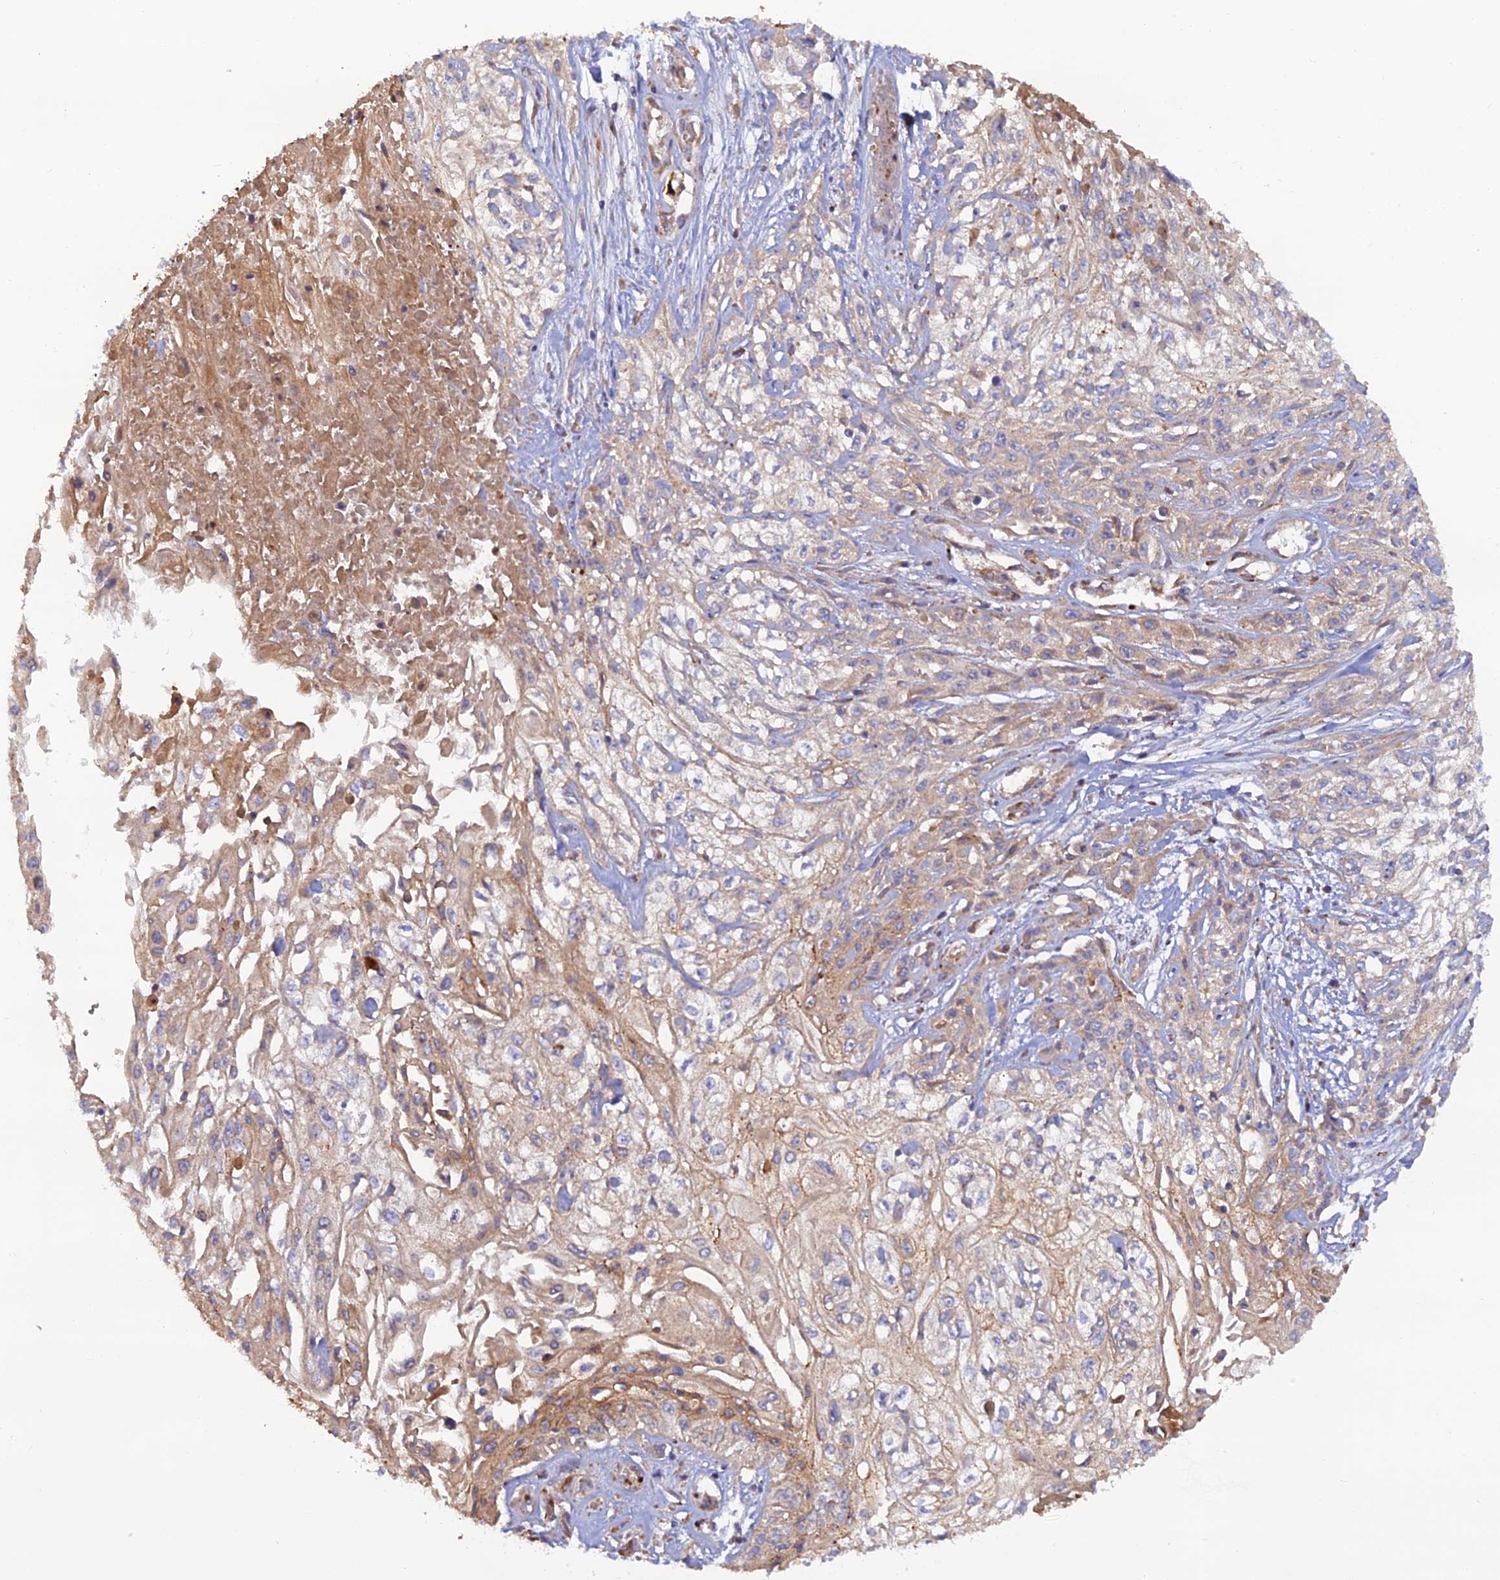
{"staining": {"intensity": "moderate", "quantity": "<25%", "location": "cytoplasmic/membranous"}, "tissue": "skin cancer", "cell_type": "Tumor cells", "image_type": "cancer", "snomed": [{"axis": "morphology", "description": "Squamous cell carcinoma, NOS"}, {"axis": "morphology", "description": "Squamous cell carcinoma, metastatic, NOS"}, {"axis": "topography", "description": "Skin"}, {"axis": "topography", "description": "Lymph node"}], "caption": "Skin cancer (metastatic squamous cell carcinoma) stained with a brown dye displays moderate cytoplasmic/membranous positive staining in about <25% of tumor cells.", "gene": "GMCL1", "patient": {"sex": "male", "age": 75}}